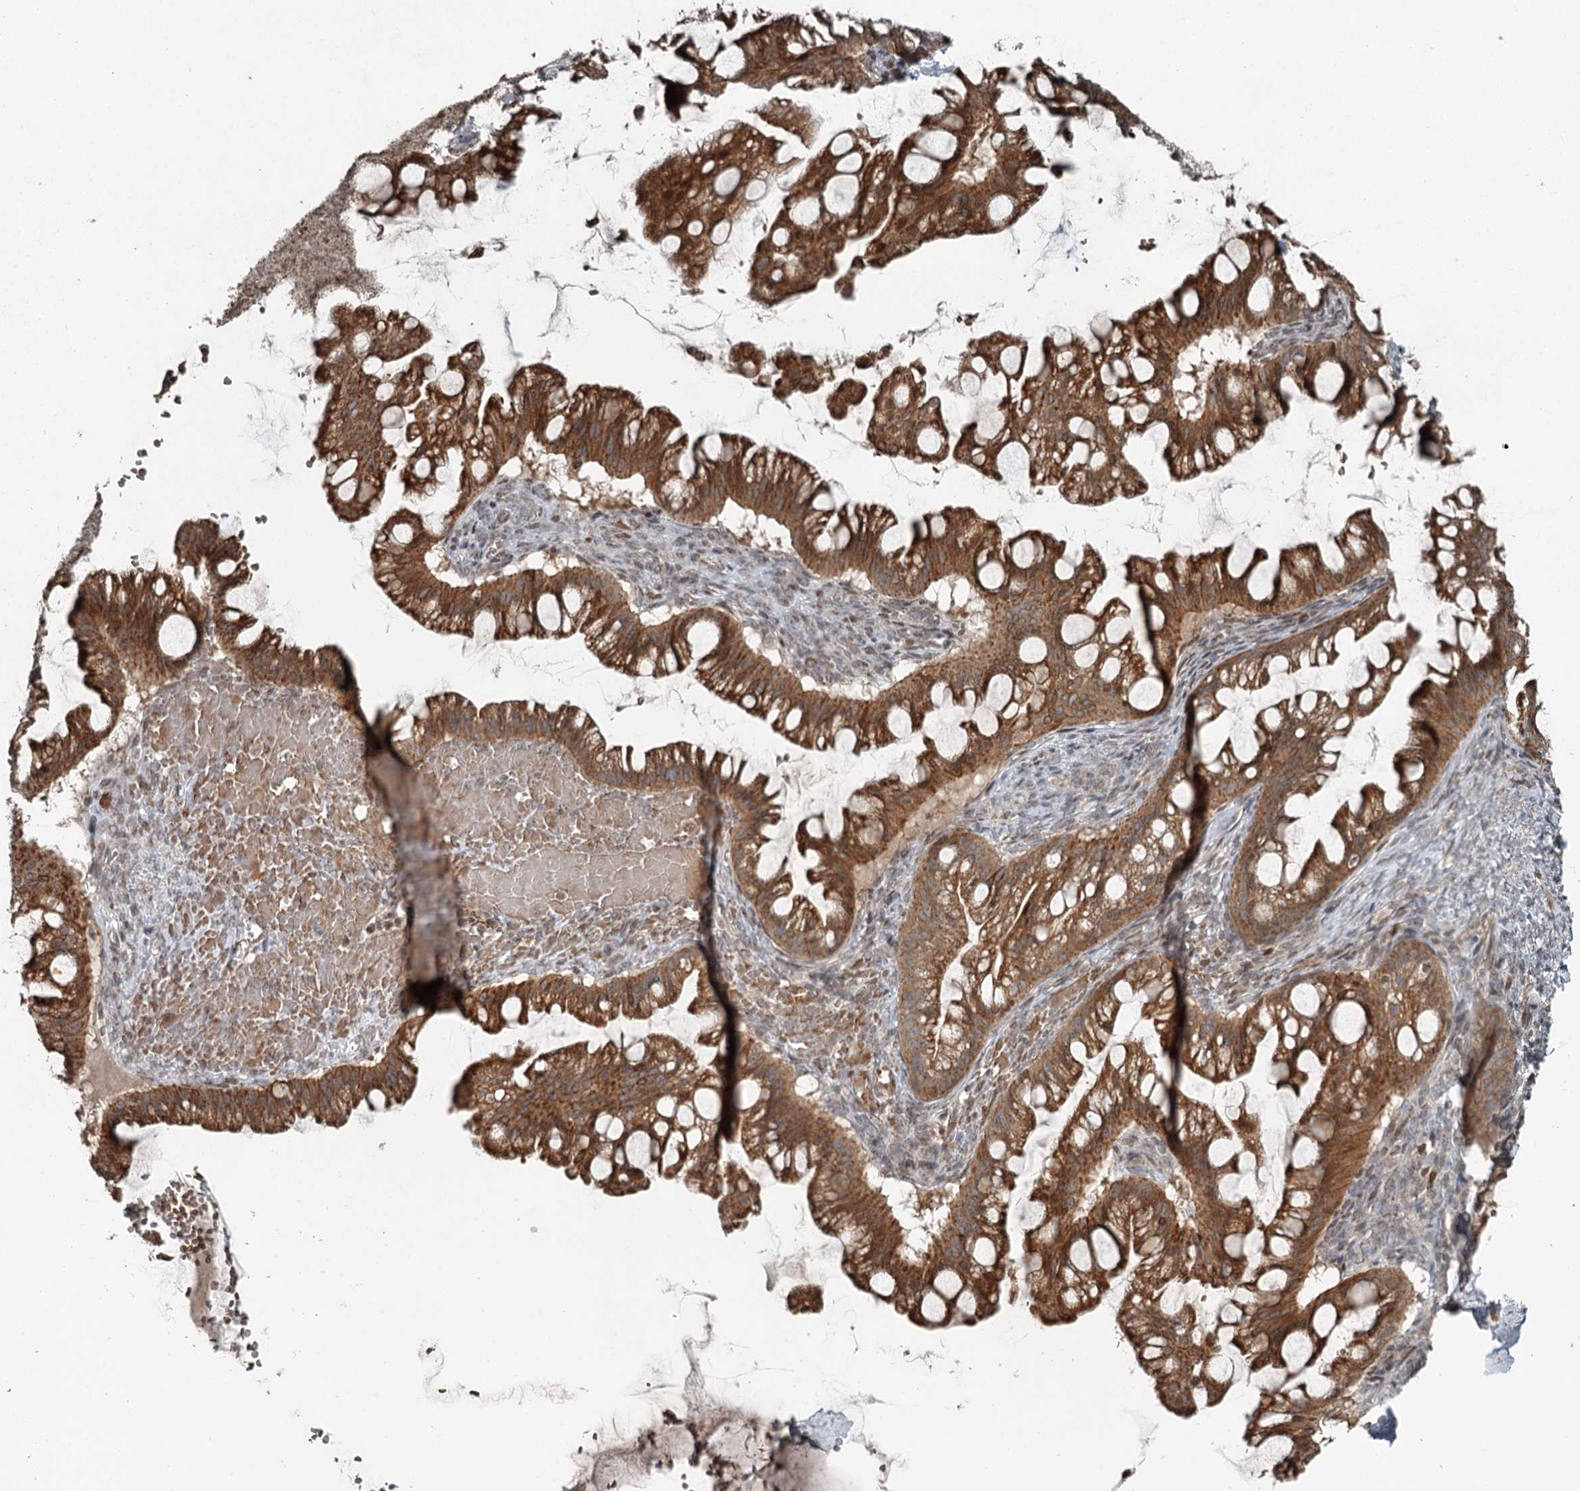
{"staining": {"intensity": "strong", "quantity": ">75%", "location": "cytoplasmic/membranous"}, "tissue": "ovarian cancer", "cell_type": "Tumor cells", "image_type": "cancer", "snomed": [{"axis": "morphology", "description": "Cystadenocarcinoma, mucinous, NOS"}, {"axis": "topography", "description": "Ovary"}], "caption": "Immunohistochemical staining of ovarian mucinous cystadenocarcinoma displays high levels of strong cytoplasmic/membranous staining in approximately >75% of tumor cells.", "gene": "RASSF8", "patient": {"sex": "female", "age": 73}}